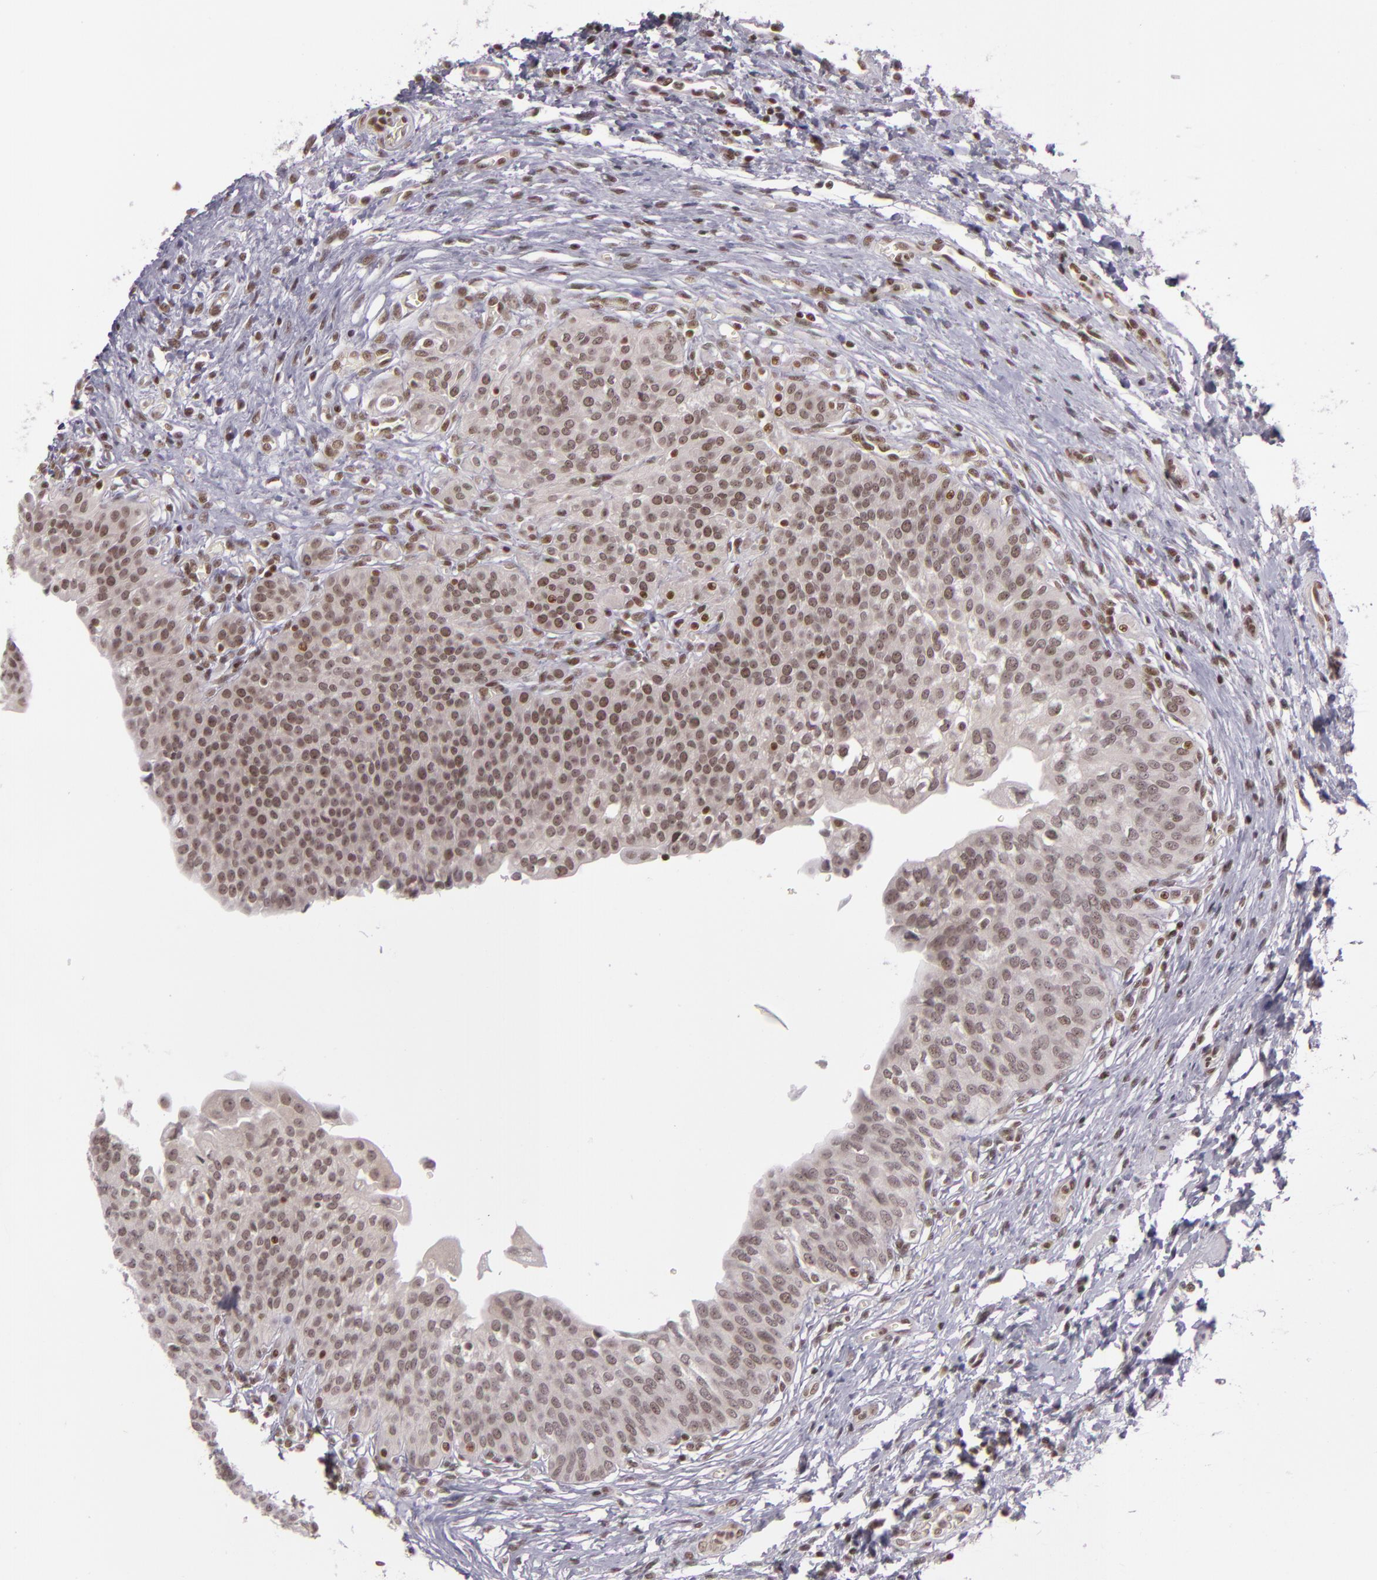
{"staining": {"intensity": "weak", "quantity": ">75%", "location": "nuclear"}, "tissue": "urinary bladder", "cell_type": "Urothelial cells", "image_type": "normal", "snomed": [{"axis": "morphology", "description": "Normal tissue, NOS"}, {"axis": "topography", "description": "Smooth muscle"}, {"axis": "topography", "description": "Urinary bladder"}], "caption": "Immunohistochemistry (DAB) staining of normal urinary bladder demonstrates weak nuclear protein staining in approximately >75% of urothelial cells. (DAB (3,3'-diaminobenzidine) = brown stain, brightfield microscopy at high magnification).", "gene": "ZFX", "patient": {"sex": "male", "age": 35}}